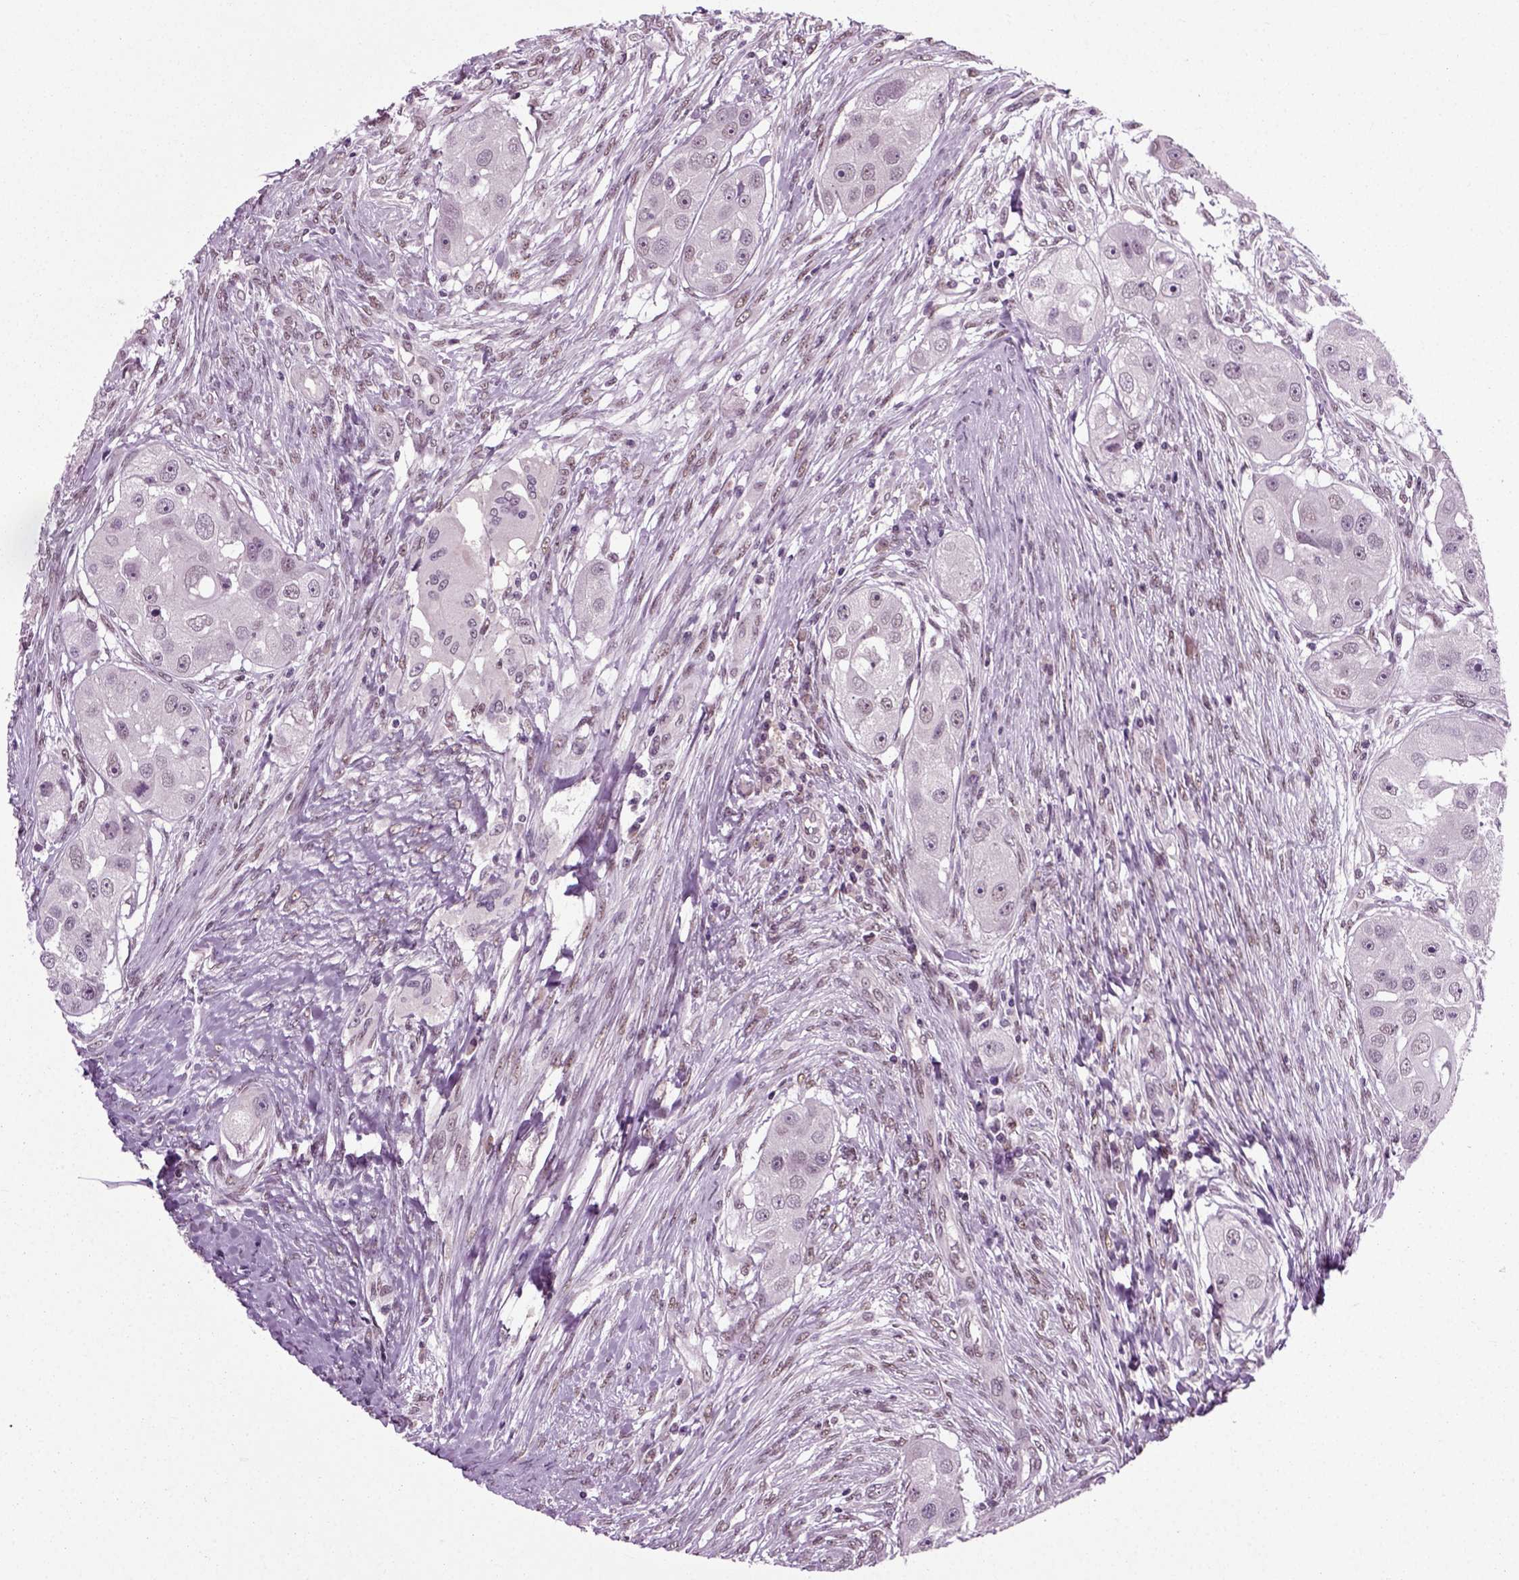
{"staining": {"intensity": "negative", "quantity": "none", "location": "none"}, "tissue": "head and neck cancer", "cell_type": "Tumor cells", "image_type": "cancer", "snomed": [{"axis": "morphology", "description": "Squamous cell carcinoma, NOS"}, {"axis": "topography", "description": "Head-Neck"}], "caption": "Histopathology image shows no significant protein staining in tumor cells of head and neck cancer.", "gene": "RCOR3", "patient": {"sex": "male", "age": 51}}